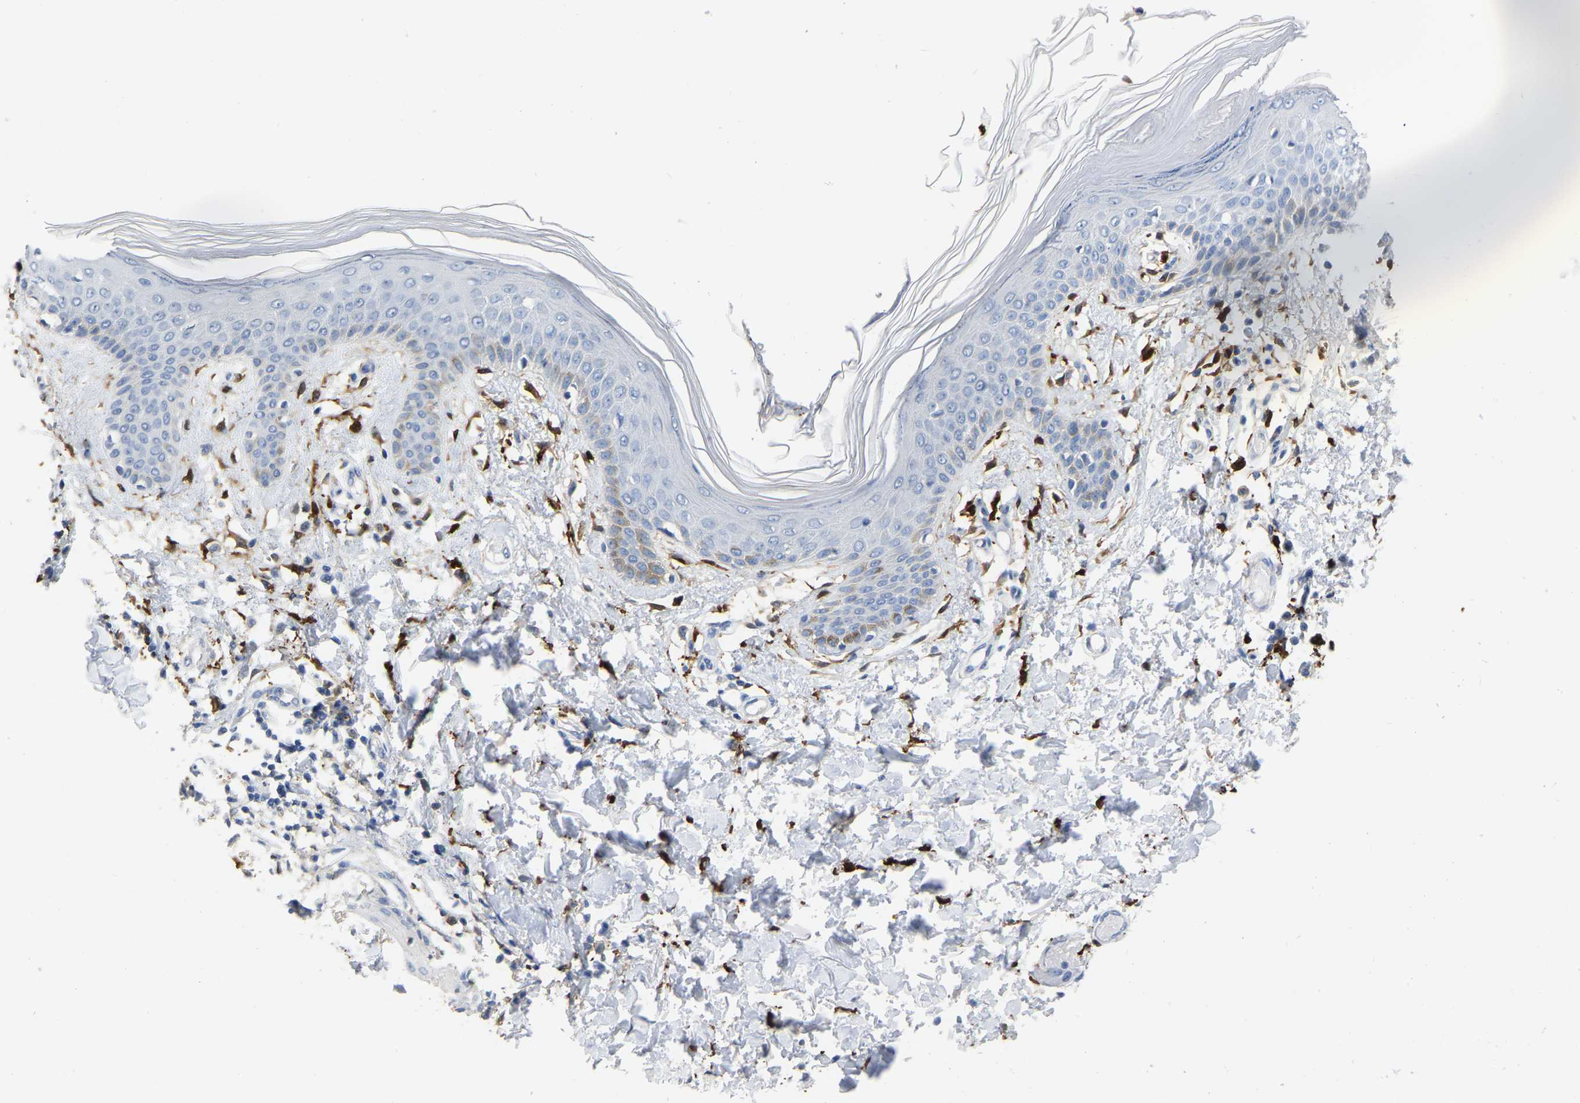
{"staining": {"intensity": "moderate", "quantity": "<25%", "location": "cytoplasmic/membranous"}, "tissue": "skin", "cell_type": "Fibroblasts", "image_type": "normal", "snomed": [{"axis": "morphology", "description": "Normal tissue, NOS"}, {"axis": "topography", "description": "Skin"}], "caption": "Immunohistochemistry (DAB) staining of benign human skin reveals moderate cytoplasmic/membranous protein staining in about <25% of fibroblasts.", "gene": "ULBP2", "patient": {"sex": "male", "age": 53}}